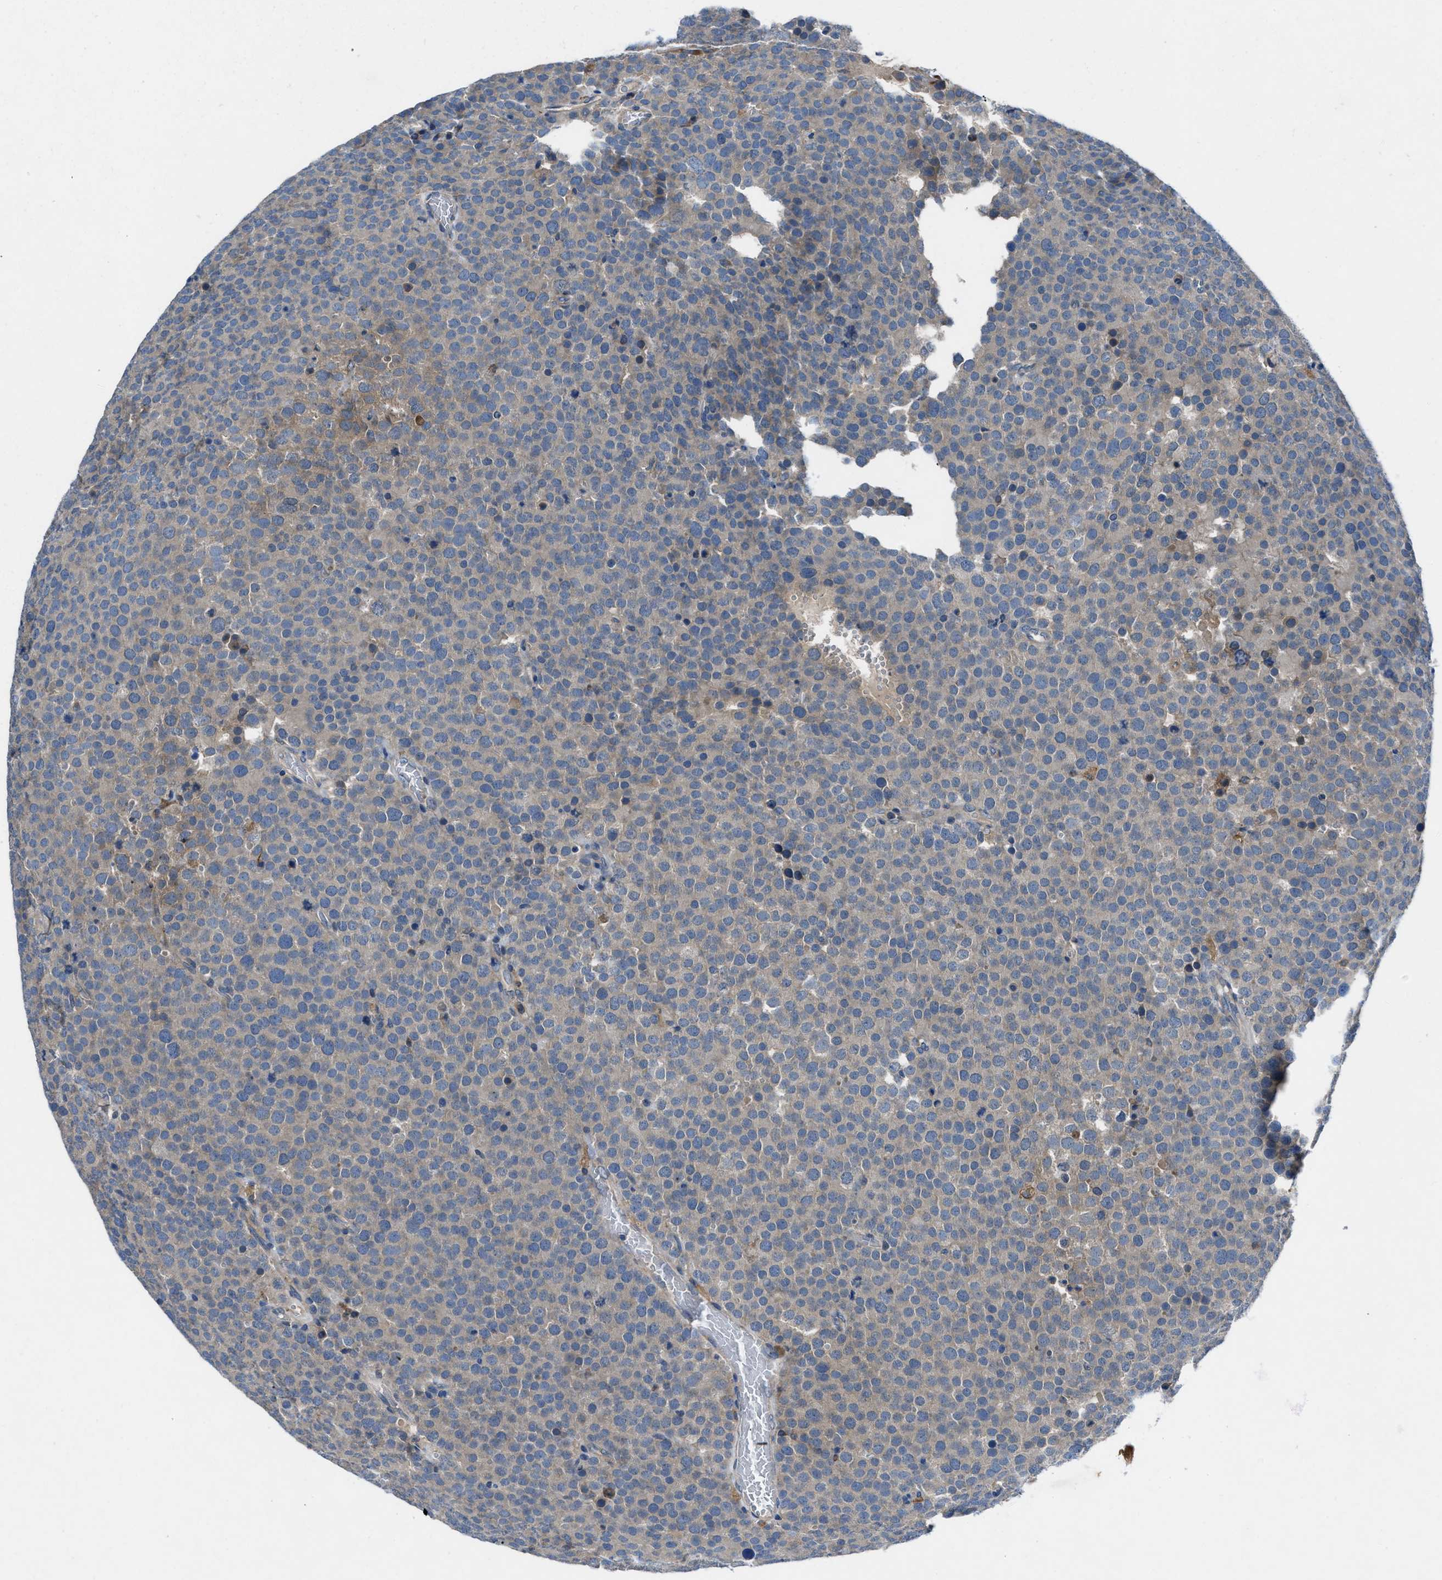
{"staining": {"intensity": "weak", "quantity": "<25%", "location": "cytoplasmic/membranous"}, "tissue": "testis cancer", "cell_type": "Tumor cells", "image_type": "cancer", "snomed": [{"axis": "morphology", "description": "Normal tissue, NOS"}, {"axis": "morphology", "description": "Seminoma, NOS"}, {"axis": "topography", "description": "Testis"}], "caption": "Protein analysis of seminoma (testis) exhibits no significant positivity in tumor cells.", "gene": "MAP3K20", "patient": {"sex": "male", "age": 71}}